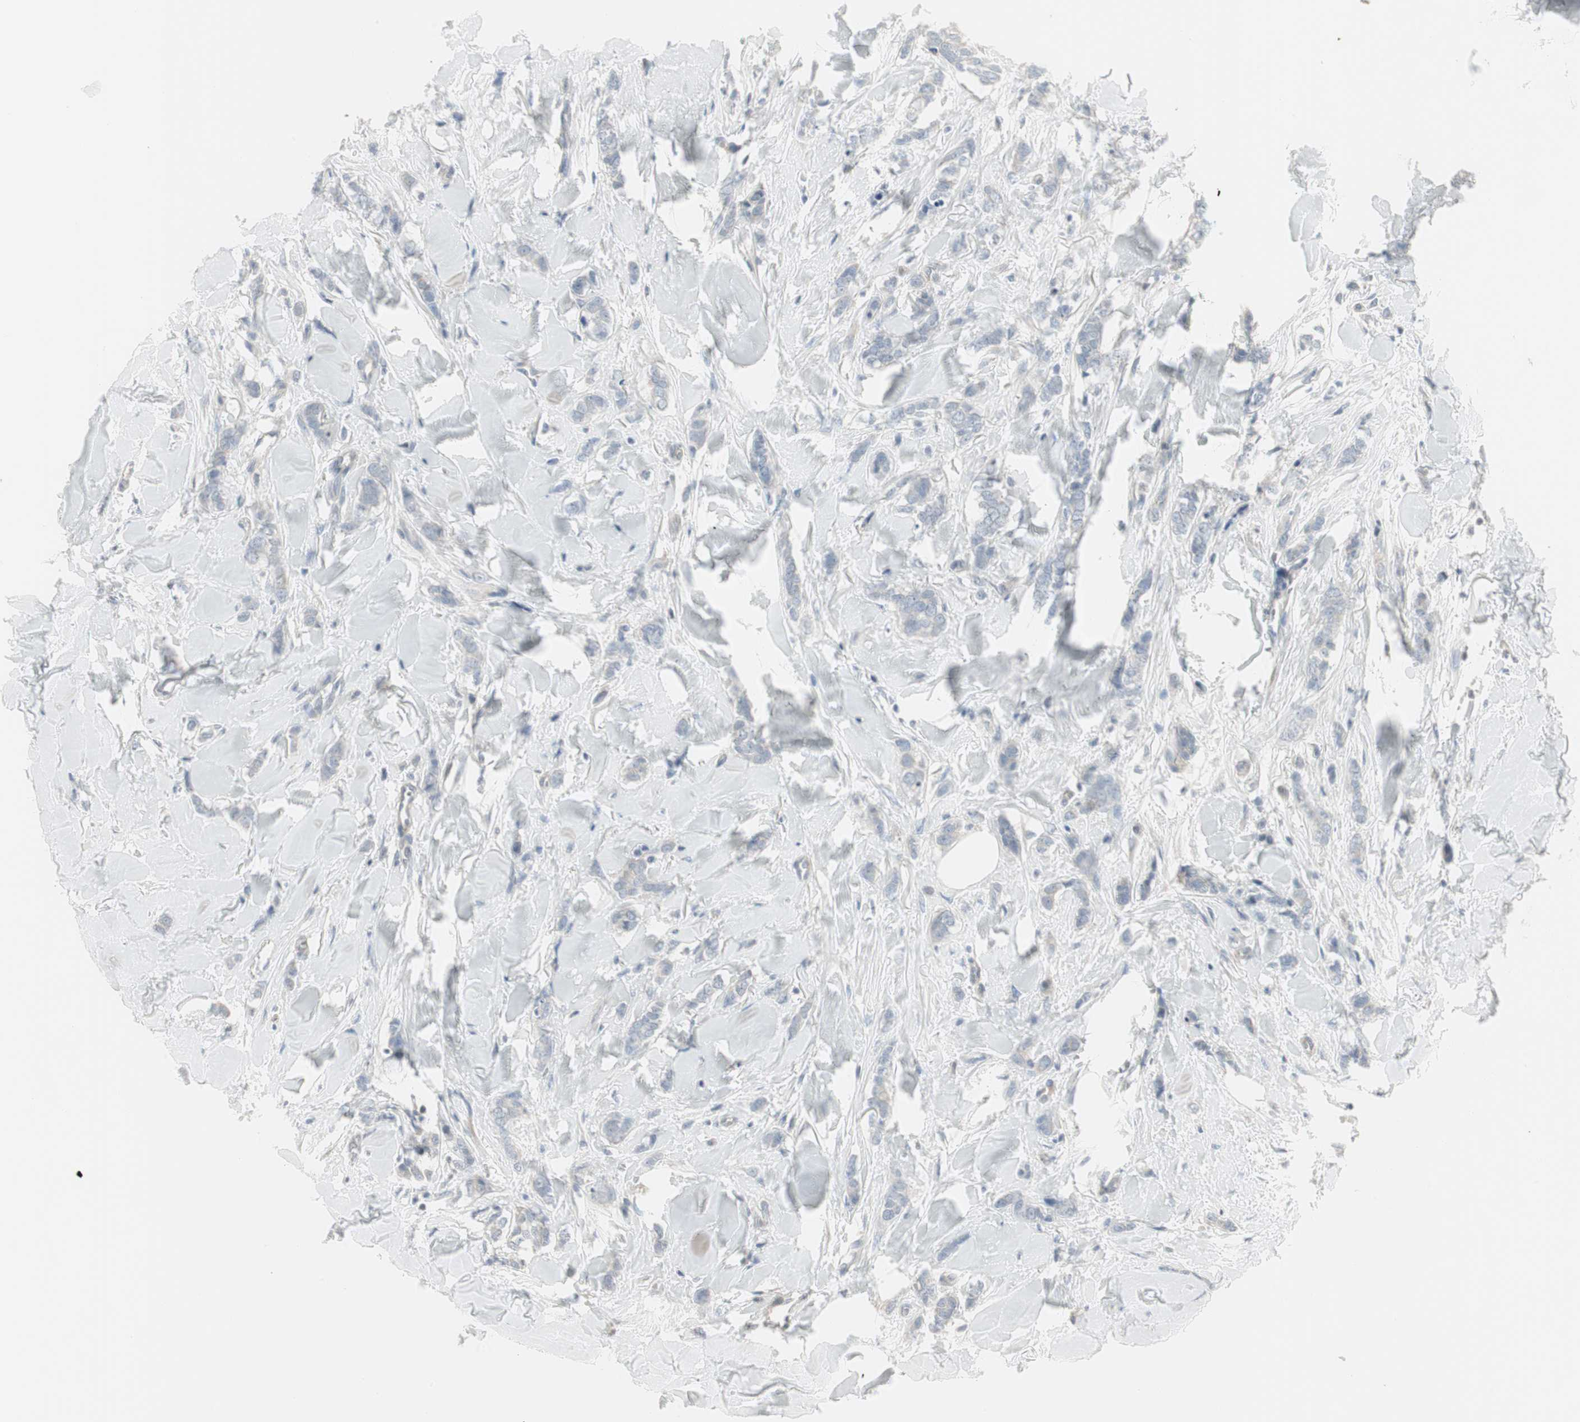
{"staining": {"intensity": "negative", "quantity": "none", "location": "none"}, "tissue": "breast cancer", "cell_type": "Tumor cells", "image_type": "cancer", "snomed": [{"axis": "morphology", "description": "Lobular carcinoma"}, {"axis": "topography", "description": "Skin"}, {"axis": "topography", "description": "Breast"}], "caption": "Immunohistochemical staining of human breast lobular carcinoma exhibits no significant positivity in tumor cells.", "gene": "DMPK", "patient": {"sex": "female", "age": 46}}